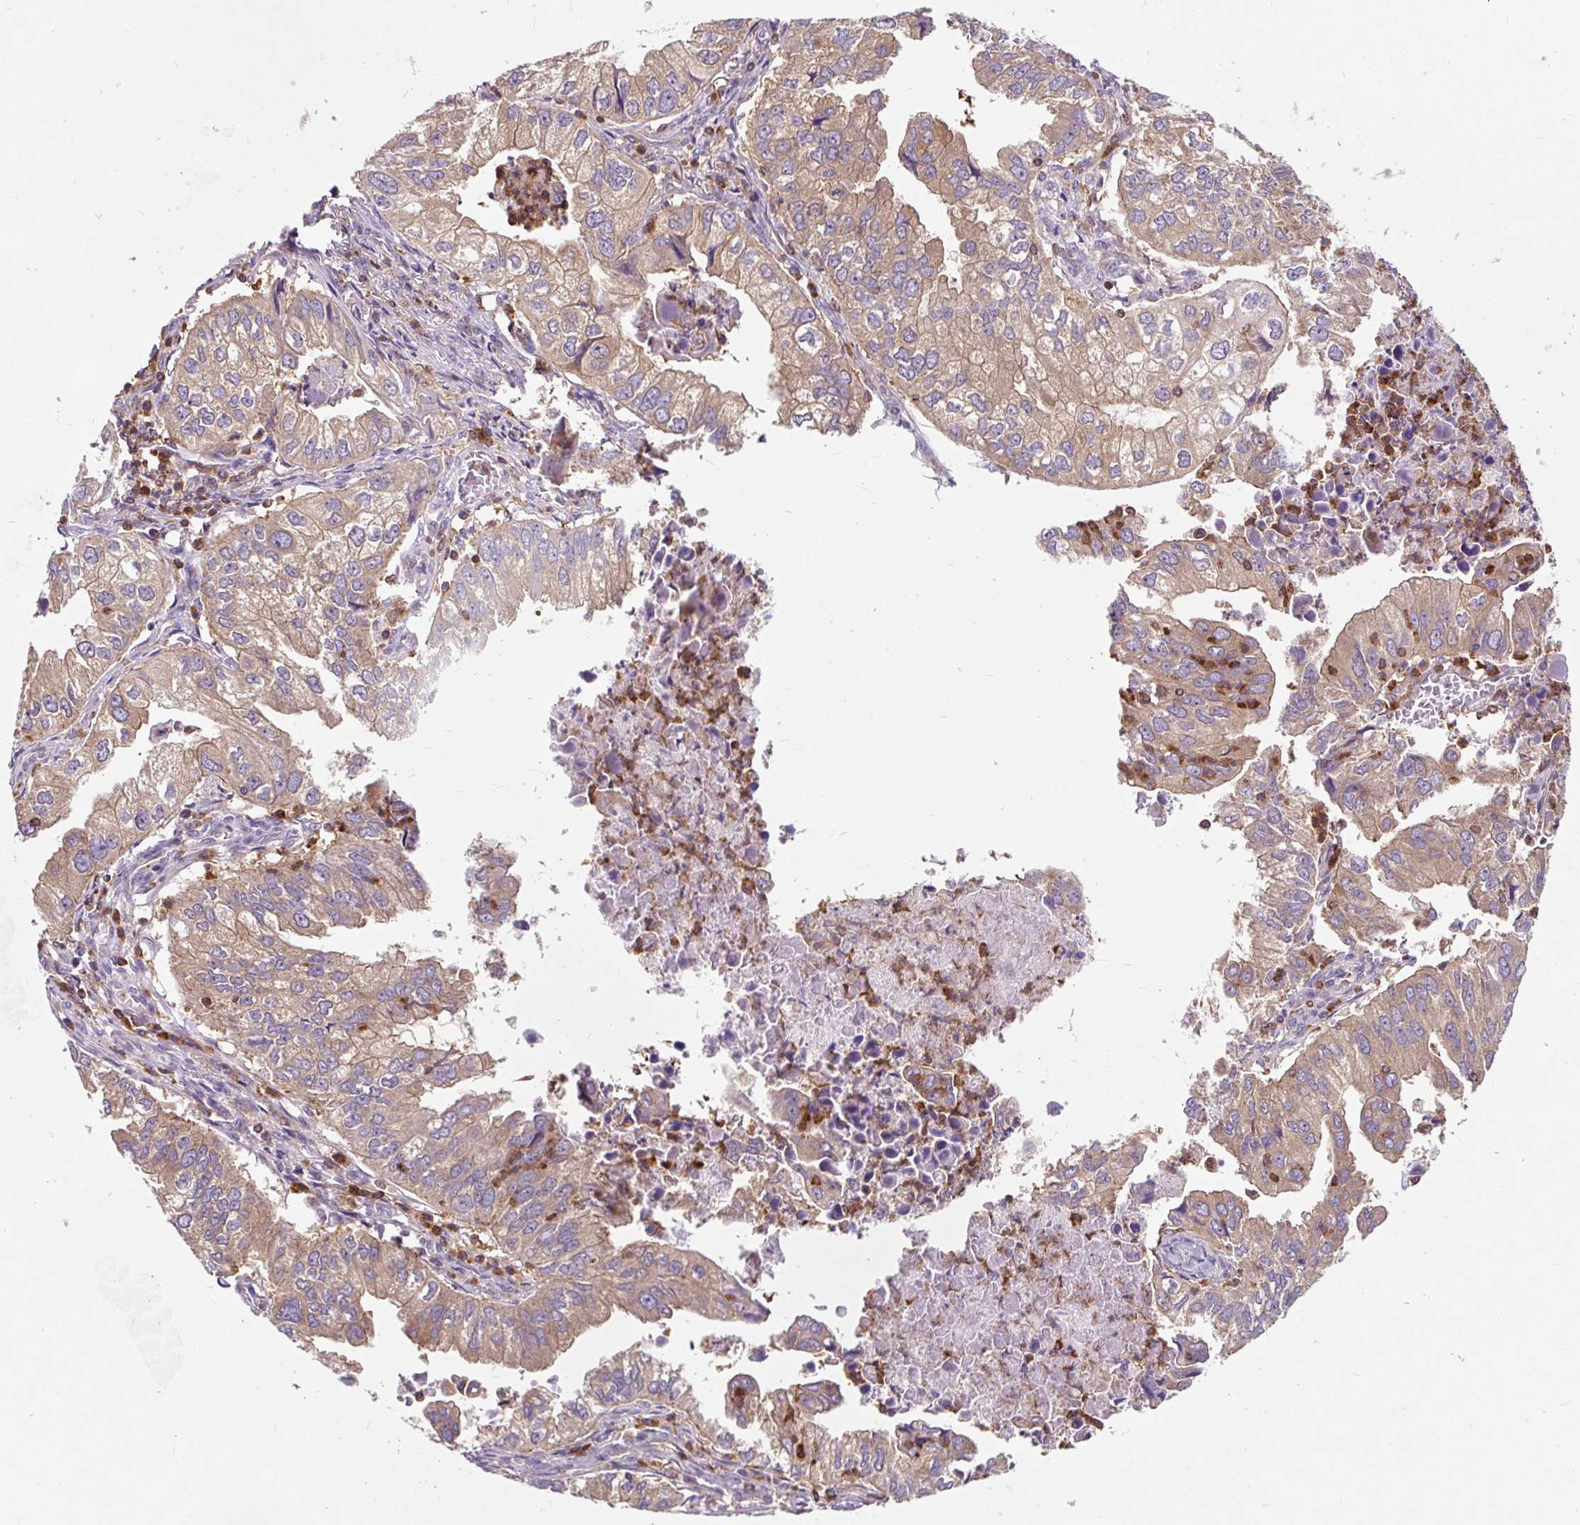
{"staining": {"intensity": "moderate", "quantity": ">75%", "location": "cytoplasmic/membranous"}, "tissue": "lung cancer", "cell_type": "Tumor cells", "image_type": "cancer", "snomed": [{"axis": "morphology", "description": "Adenocarcinoma, NOS"}, {"axis": "topography", "description": "Lung"}], "caption": "Protein positivity by immunohistochemistry (IHC) shows moderate cytoplasmic/membranous positivity in approximately >75% of tumor cells in lung adenocarcinoma.", "gene": "CISD3", "patient": {"sex": "male", "age": 48}}